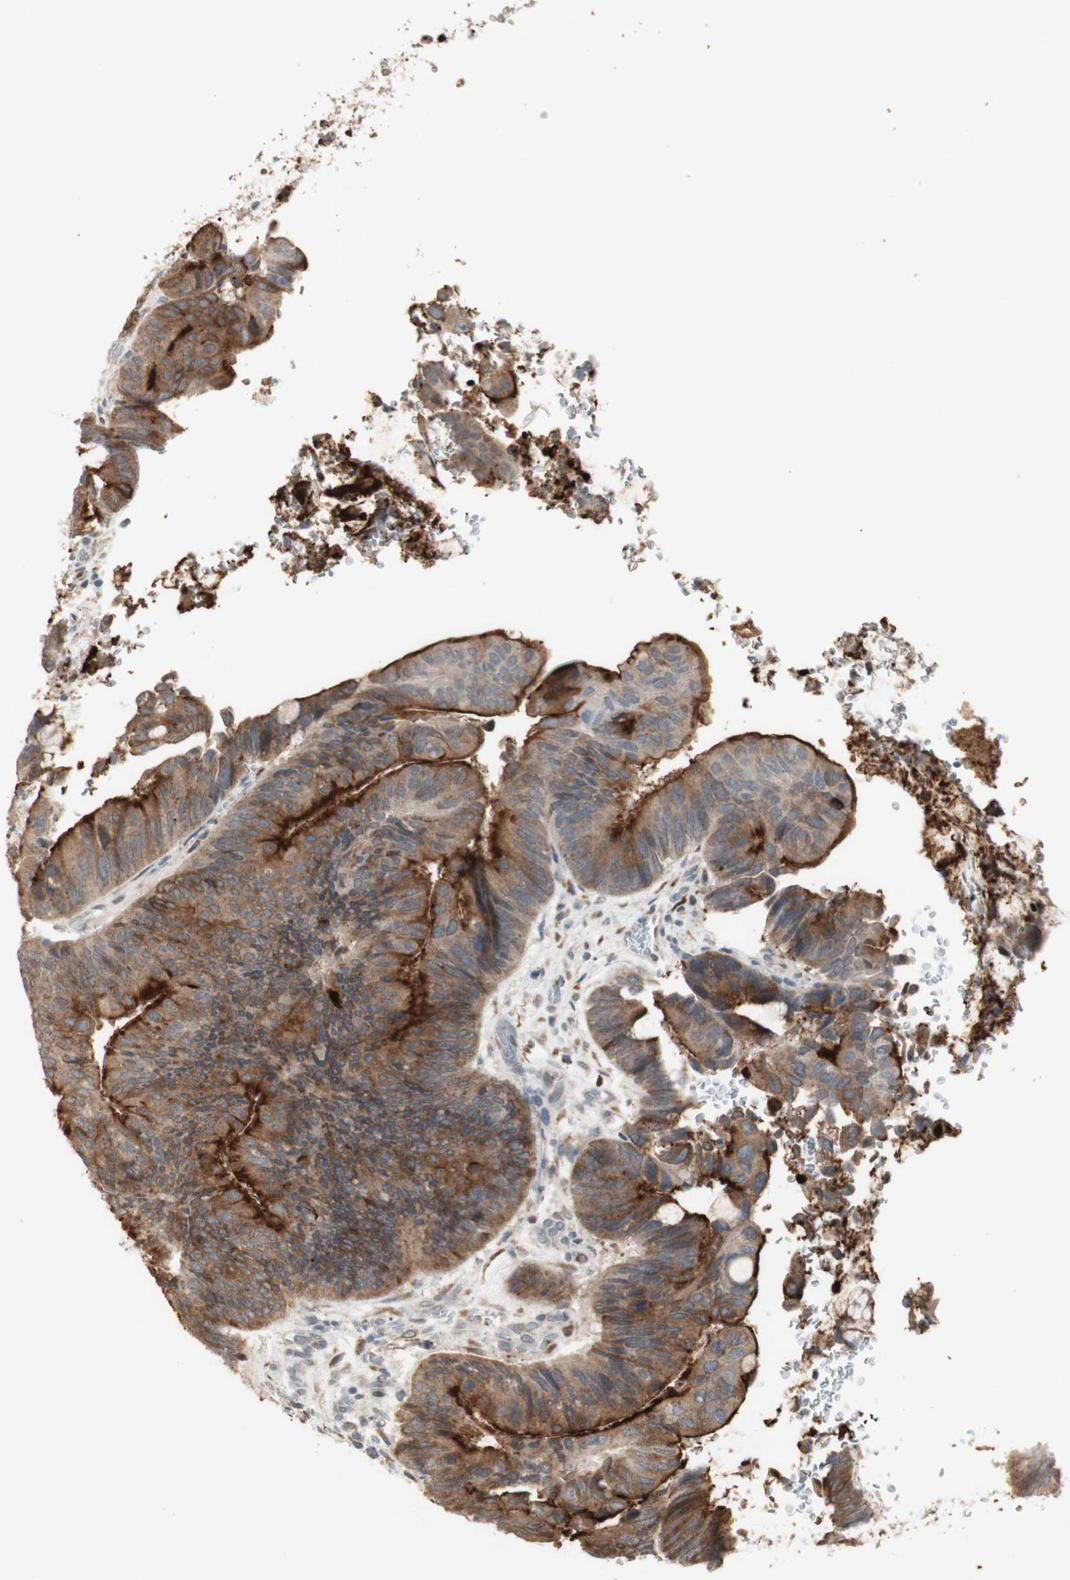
{"staining": {"intensity": "strong", "quantity": ">75%", "location": "cytoplasmic/membranous"}, "tissue": "colorectal cancer", "cell_type": "Tumor cells", "image_type": "cancer", "snomed": [{"axis": "morphology", "description": "Normal tissue, NOS"}, {"axis": "morphology", "description": "Adenocarcinoma, NOS"}, {"axis": "topography", "description": "Rectum"}, {"axis": "topography", "description": "Peripheral nerve tissue"}], "caption": "Immunohistochemistry (IHC) histopathology image of neoplastic tissue: human colorectal adenocarcinoma stained using immunohistochemistry (IHC) reveals high levels of strong protein expression localized specifically in the cytoplasmic/membranous of tumor cells, appearing as a cytoplasmic/membranous brown color.", "gene": "TASOR", "patient": {"sex": "male", "age": 92}}